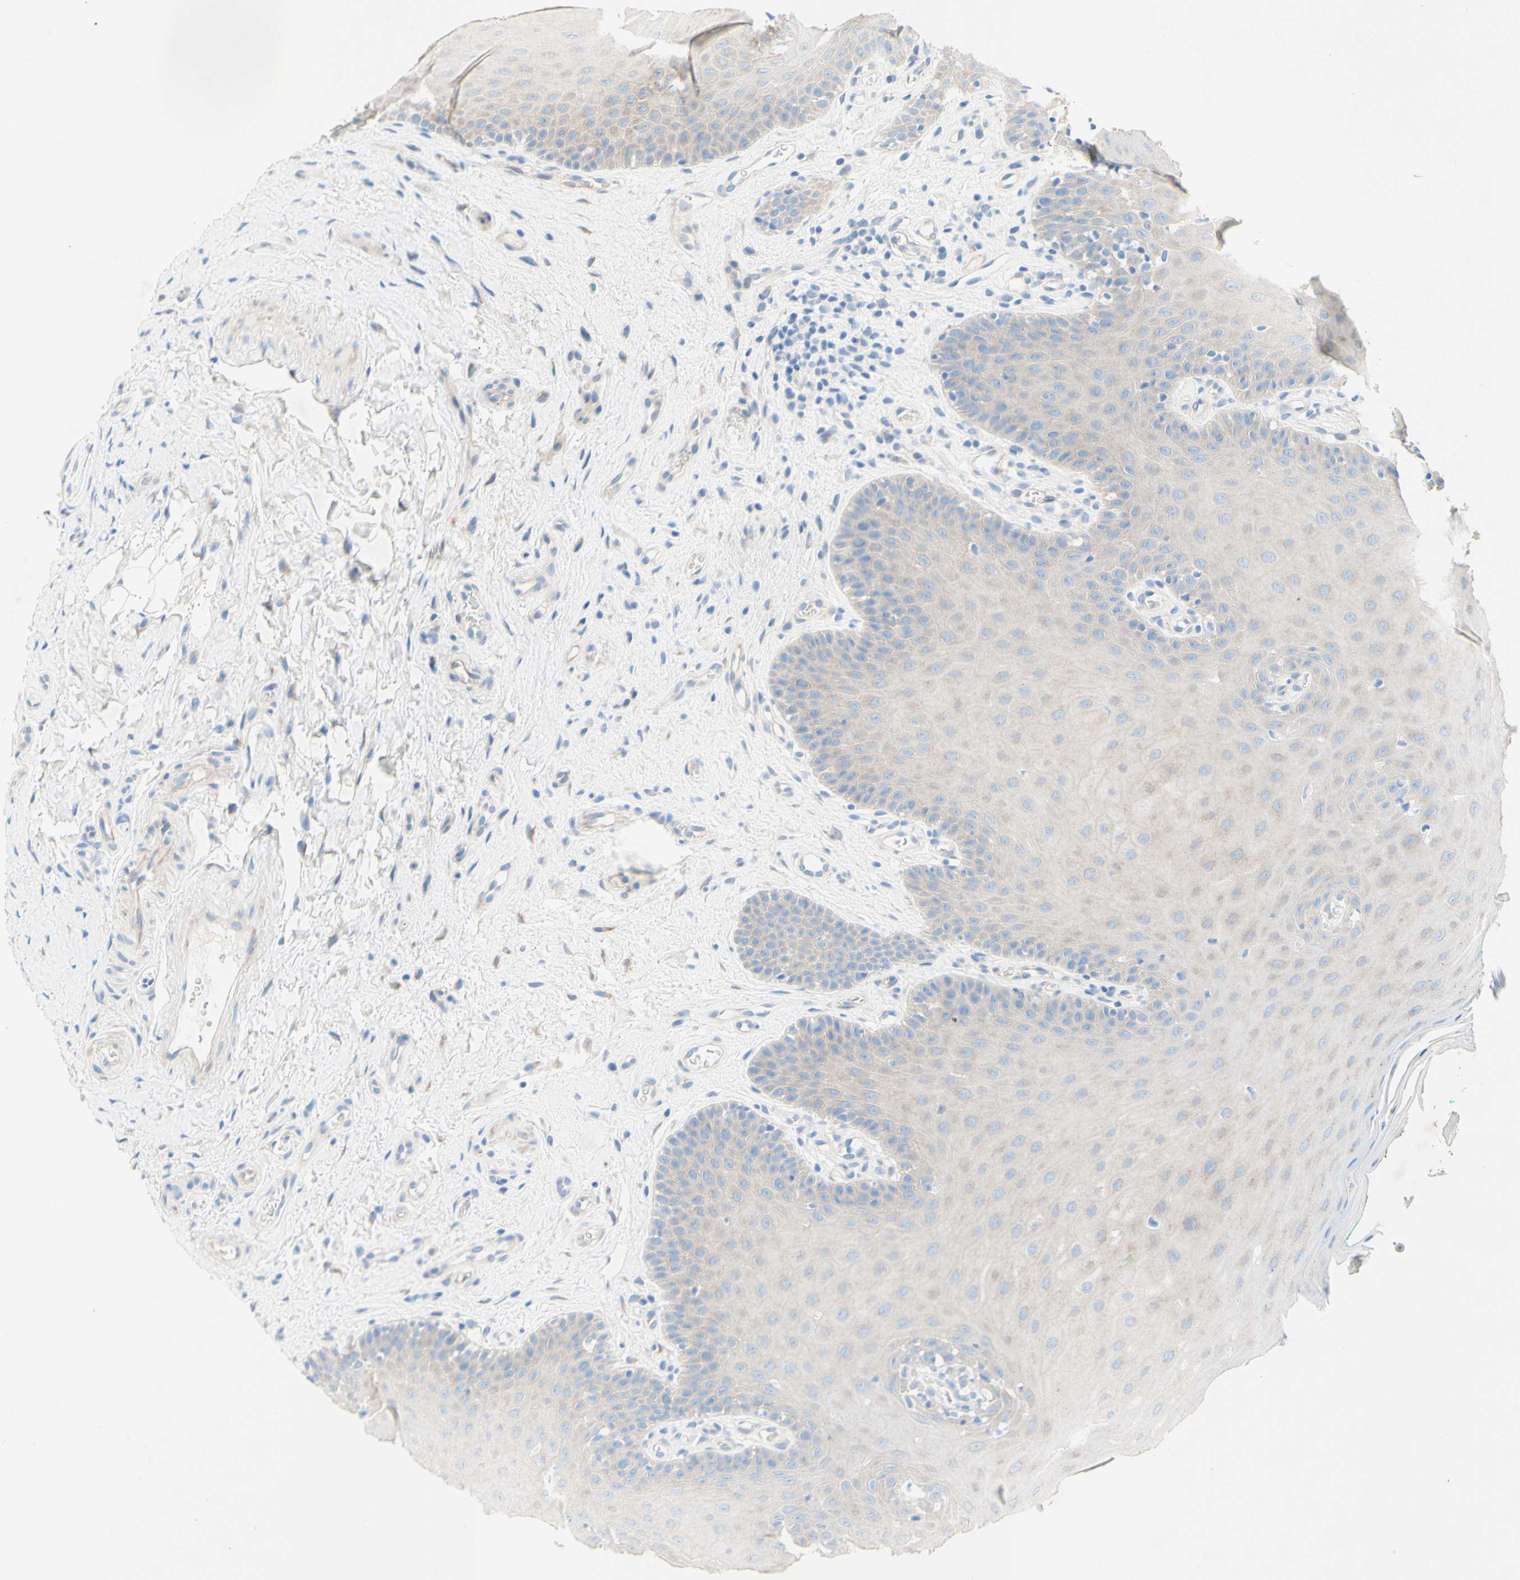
{"staining": {"intensity": "negative", "quantity": "none", "location": "none"}, "tissue": "oral mucosa", "cell_type": "Squamous epithelial cells", "image_type": "normal", "snomed": [{"axis": "morphology", "description": "Normal tissue, NOS"}, {"axis": "topography", "description": "Skeletal muscle"}, {"axis": "topography", "description": "Oral tissue"}], "caption": "Immunohistochemistry photomicrograph of unremarkable oral mucosa stained for a protein (brown), which displays no positivity in squamous epithelial cells.", "gene": "TMIGD2", "patient": {"sex": "male", "age": 58}}